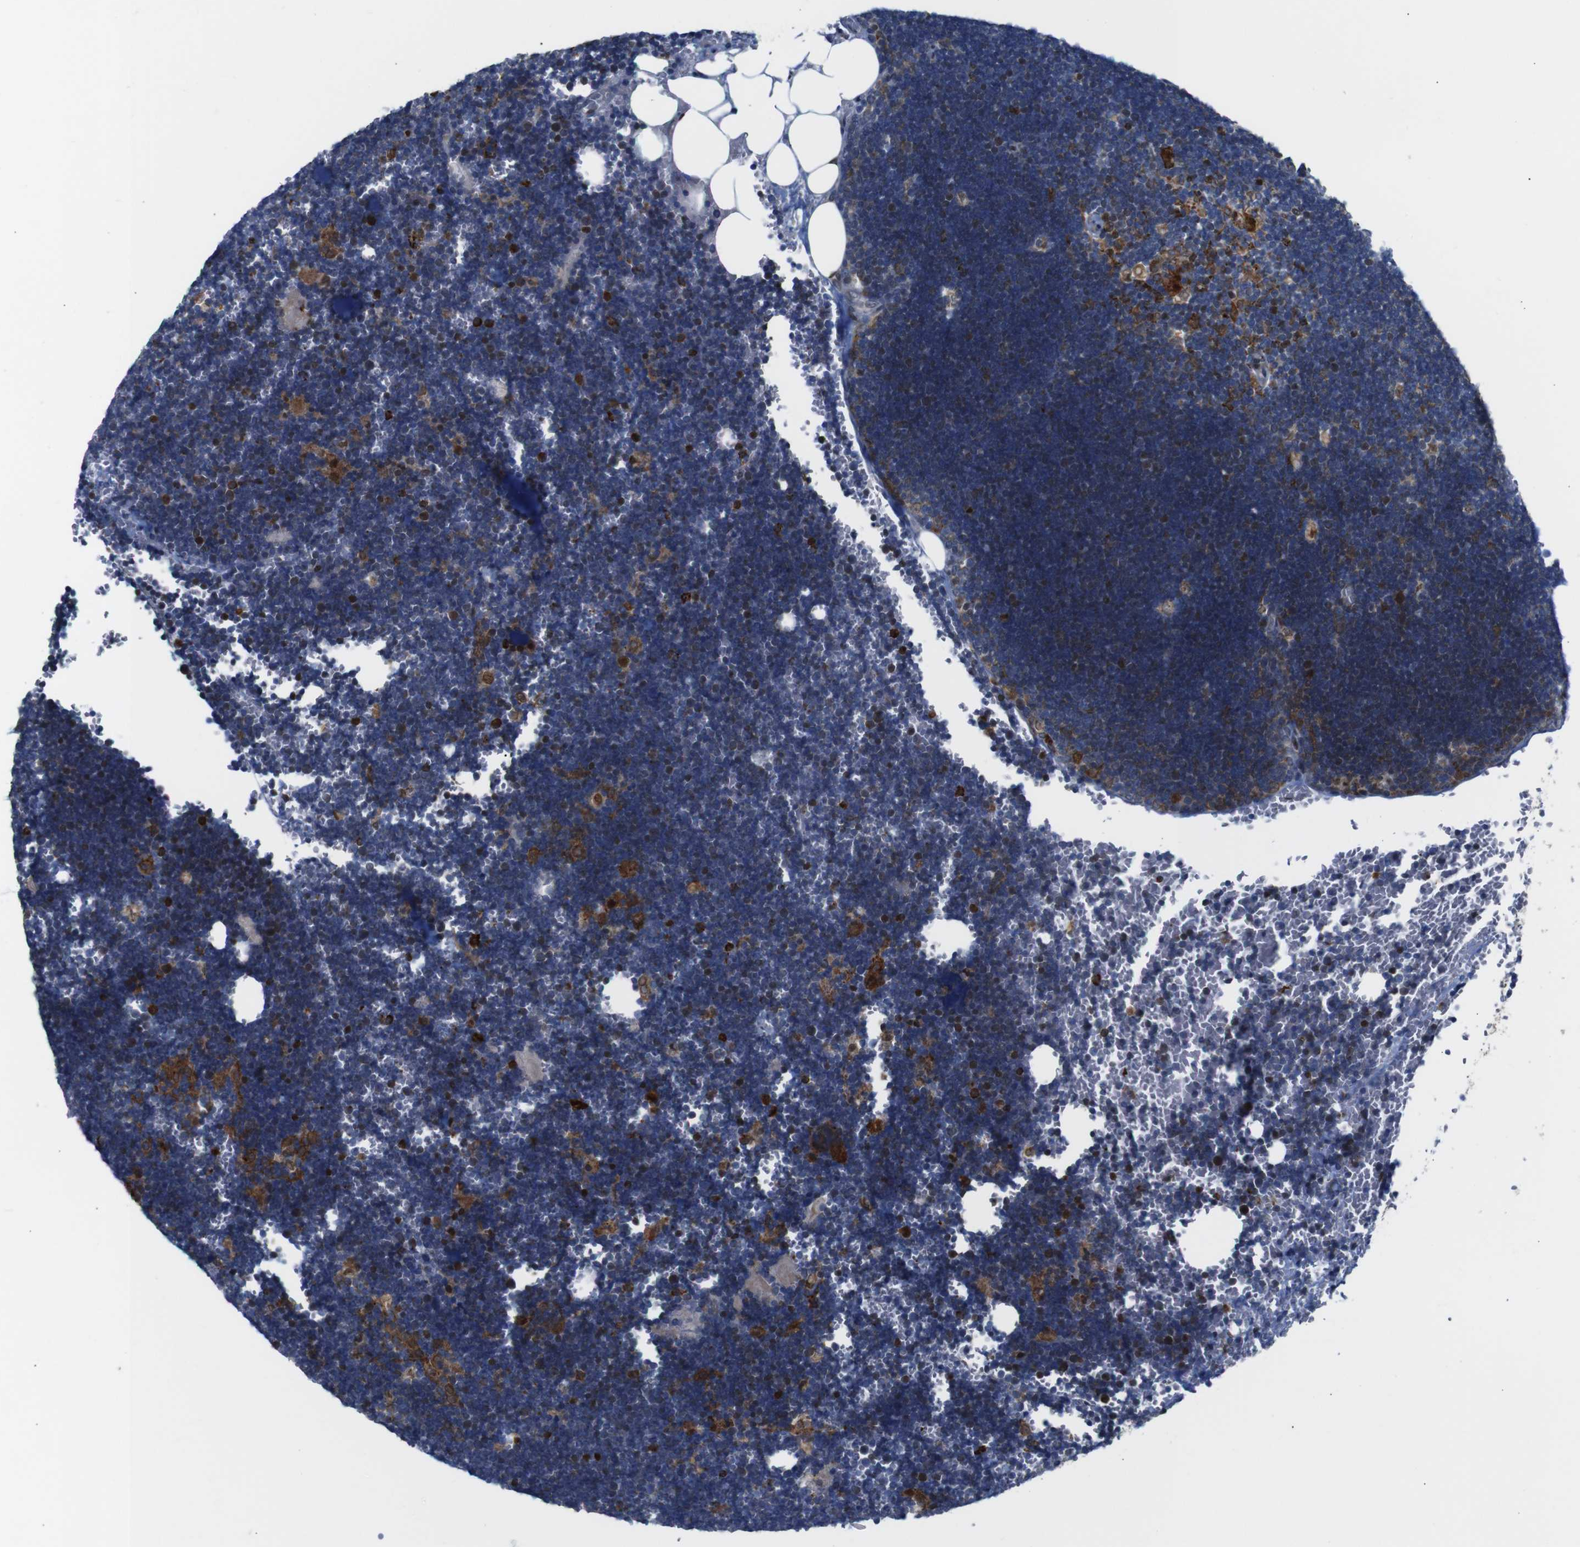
{"staining": {"intensity": "moderate", "quantity": "25%-75%", "location": "cytoplasmic/membranous"}, "tissue": "lymph node", "cell_type": "Germinal center cells", "image_type": "normal", "snomed": [{"axis": "morphology", "description": "Normal tissue, NOS"}, {"axis": "topography", "description": "Lymph node"}], "caption": "Lymph node stained for a protein displays moderate cytoplasmic/membranous positivity in germinal center cells. (DAB IHC with brightfield microscopy, high magnification).", "gene": "PTPN1", "patient": {"sex": "male", "age": 33}}